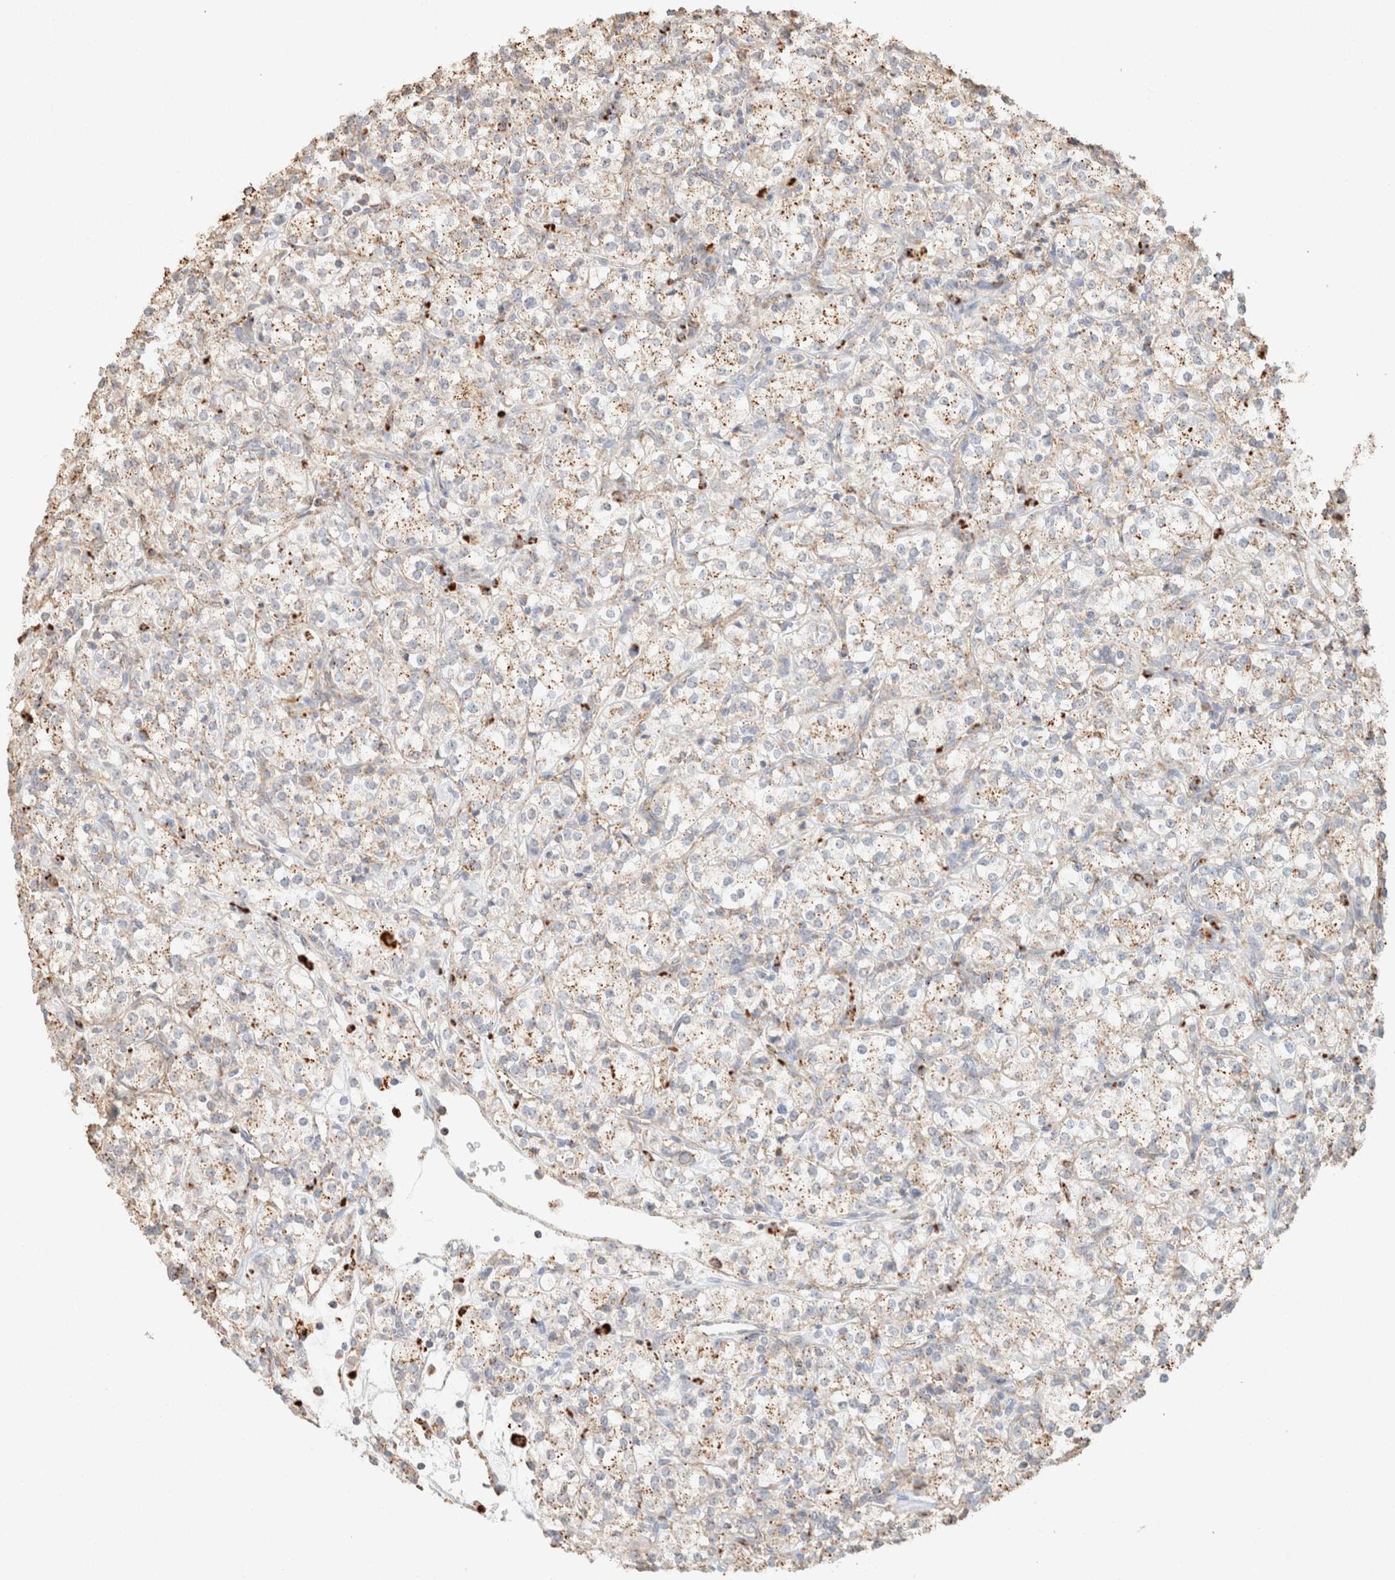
{"staining": {"intensity": "weak", "quantity": ">75%", "location": "cytoplasmic/membranous"}, "tissue": "renal cancer", "cell_type": "Tumor cells", "image_type": "cancer", "snomed": [{"axis": "morphology", "description": "Adenocarcinoma, NOS"}, {"axis": "topography", "description": "Kidney"}], "caption": "Renal cancer stained with a protein marker reveals weak staining in tumor cells.", "gene": "CTSC", "patient": {"sex": "male", "age": 77}}